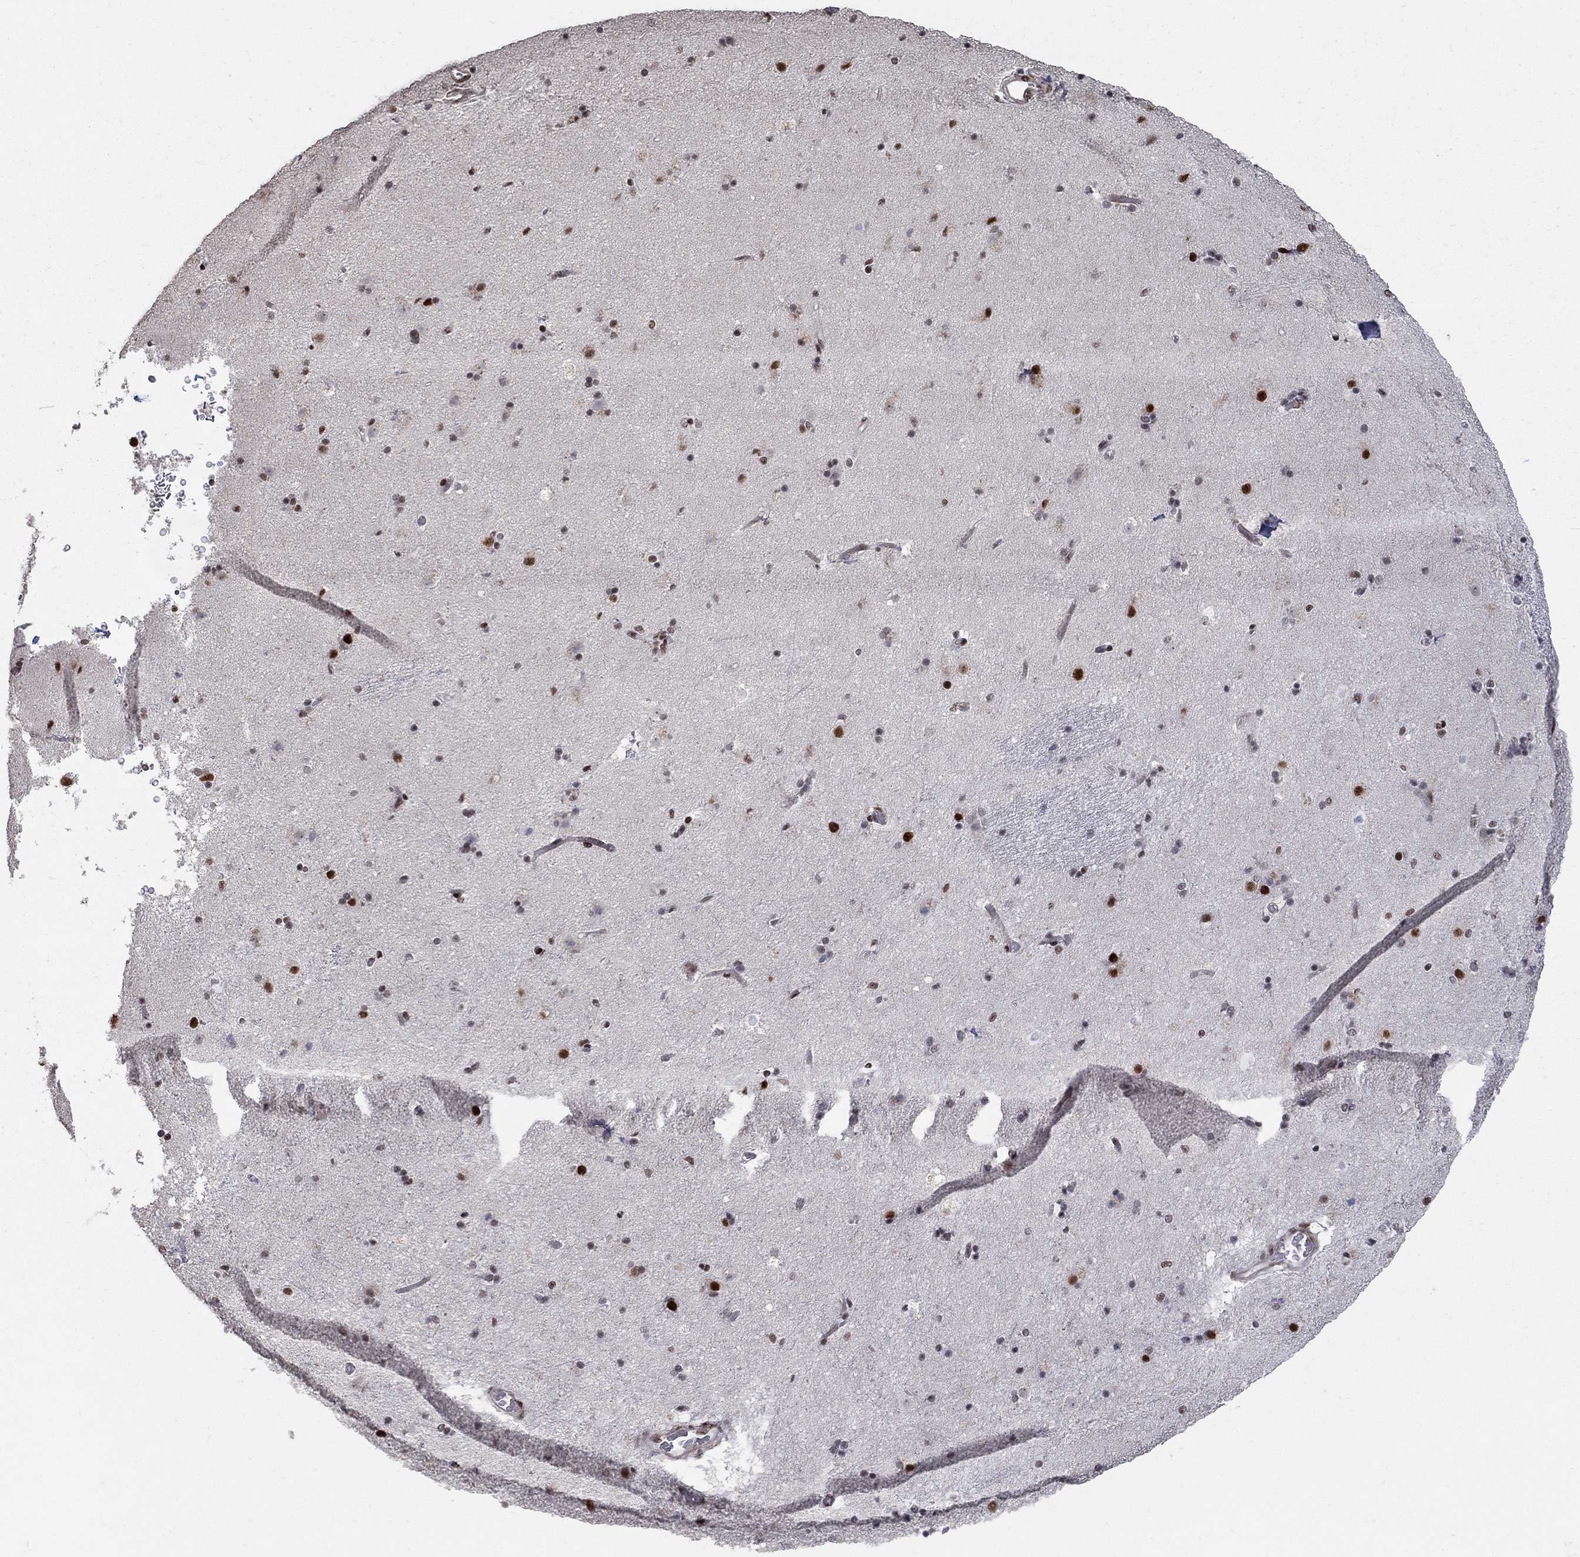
{"staining": {"intensity": "moderate", "quantity": "<25%", "location": "nuclear"}, "tissue": "caudate", "cell_type": "Glial cells", "image_type": "normal", "snomed": [{"axis": "morphology", "description": "Normal tissue, NOS"}, {"axis": "topography", "description": "Lateral ventricle wall"}], "caption": "Brown immunohistochemical staining in normal caudate displays moderate nuclear staining in about <25% of glial cells.", "gene": "PNISR", "patient": {"sex": "female", "age": 71}}